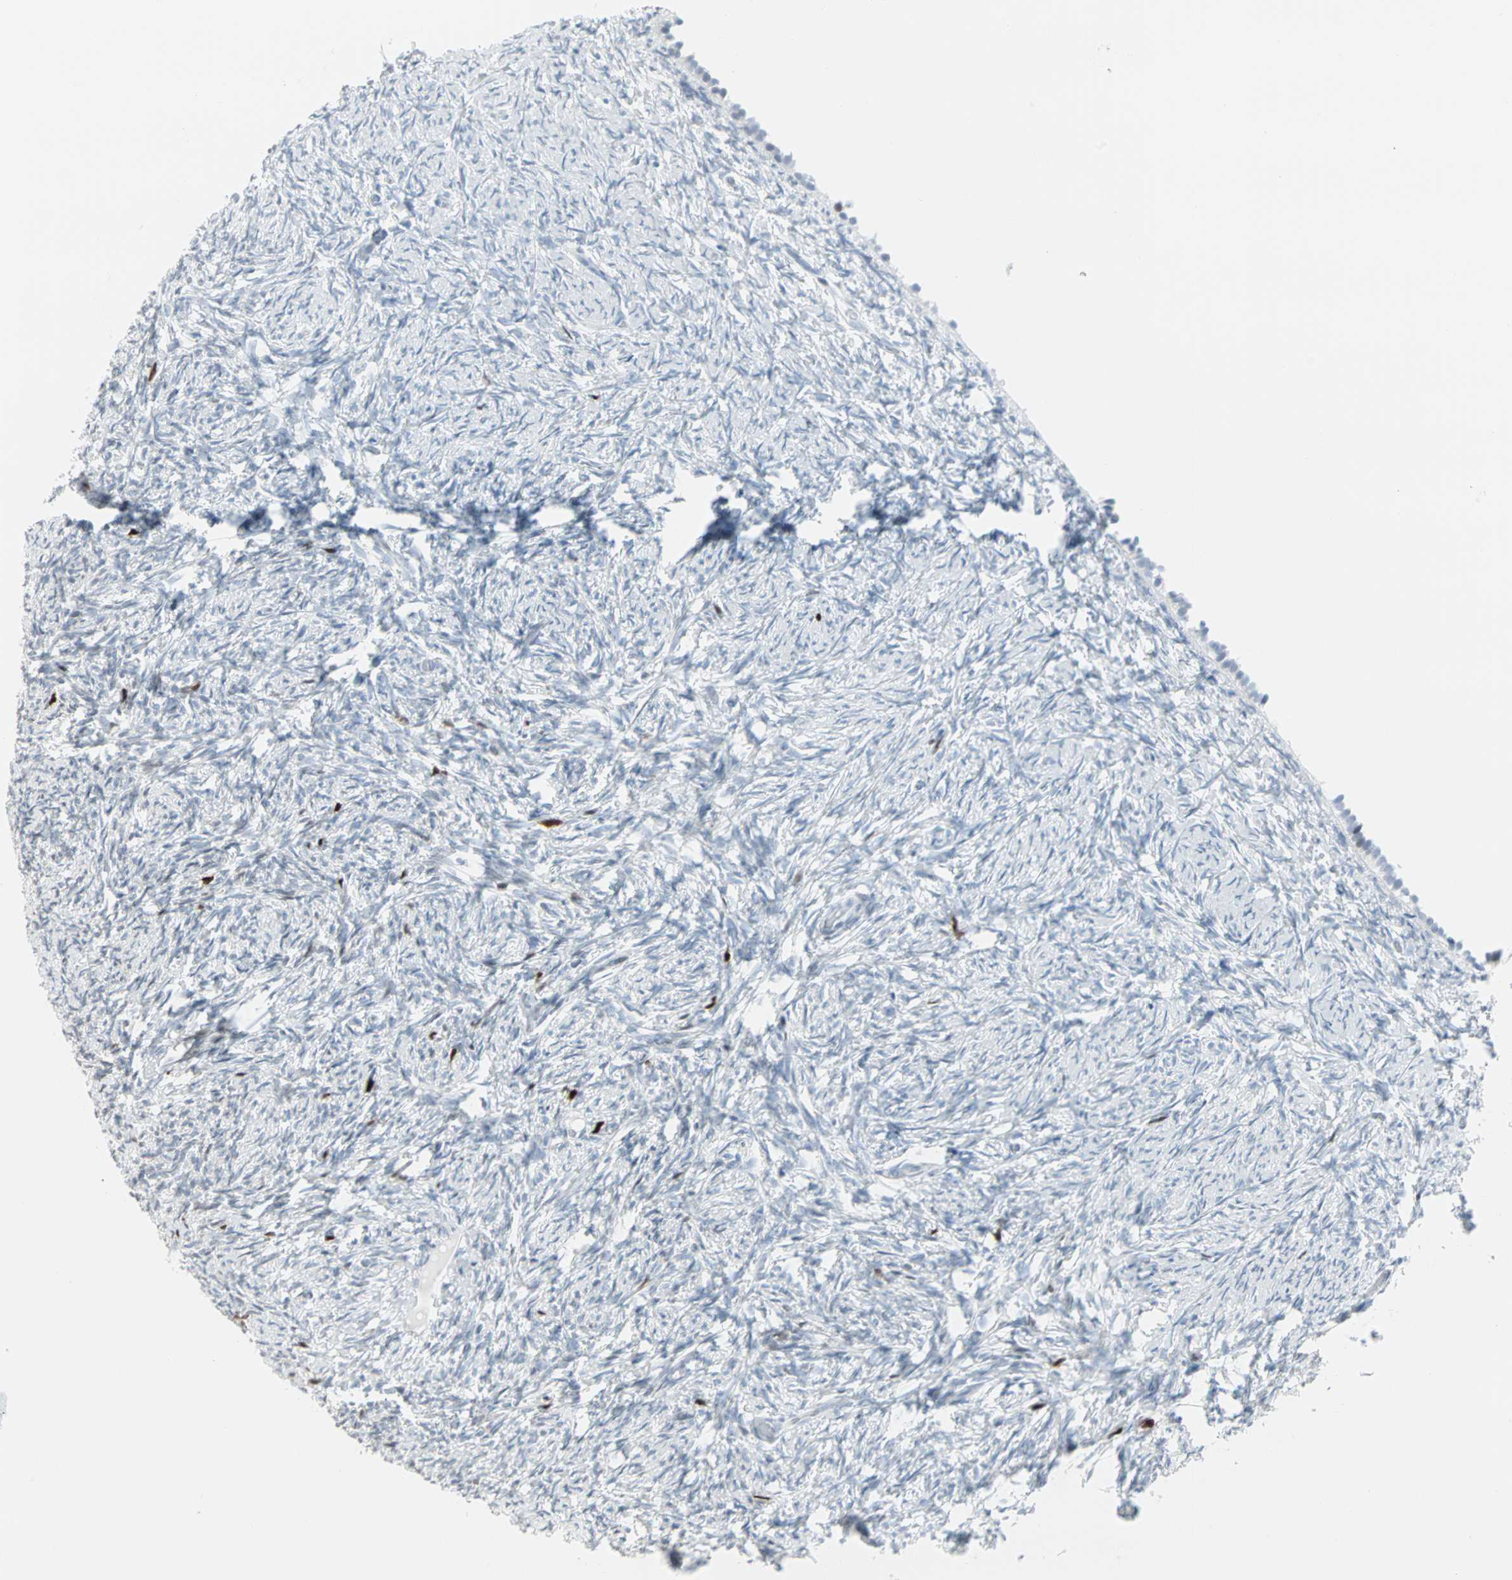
{"staining": {"intensity": "negative", "quantity": "none", "location": "none"}, "tissue": "ovary", "cell_type": "Follicle cells", "image_type": "normal", "snomed": [{"axis": "morphology", "description": "Normal tissue, NOS"}, {"axis": "topography", "description": "Ovary"}], "caption": "IHC photomicrograph of normal ovary: human ovary stained with DAB (3,3'-diaminobenzidine) exhibits no significant protein staining in follicle cells.", "gene": "CBLC", "patient": {"sex": "female", "age": 60}}